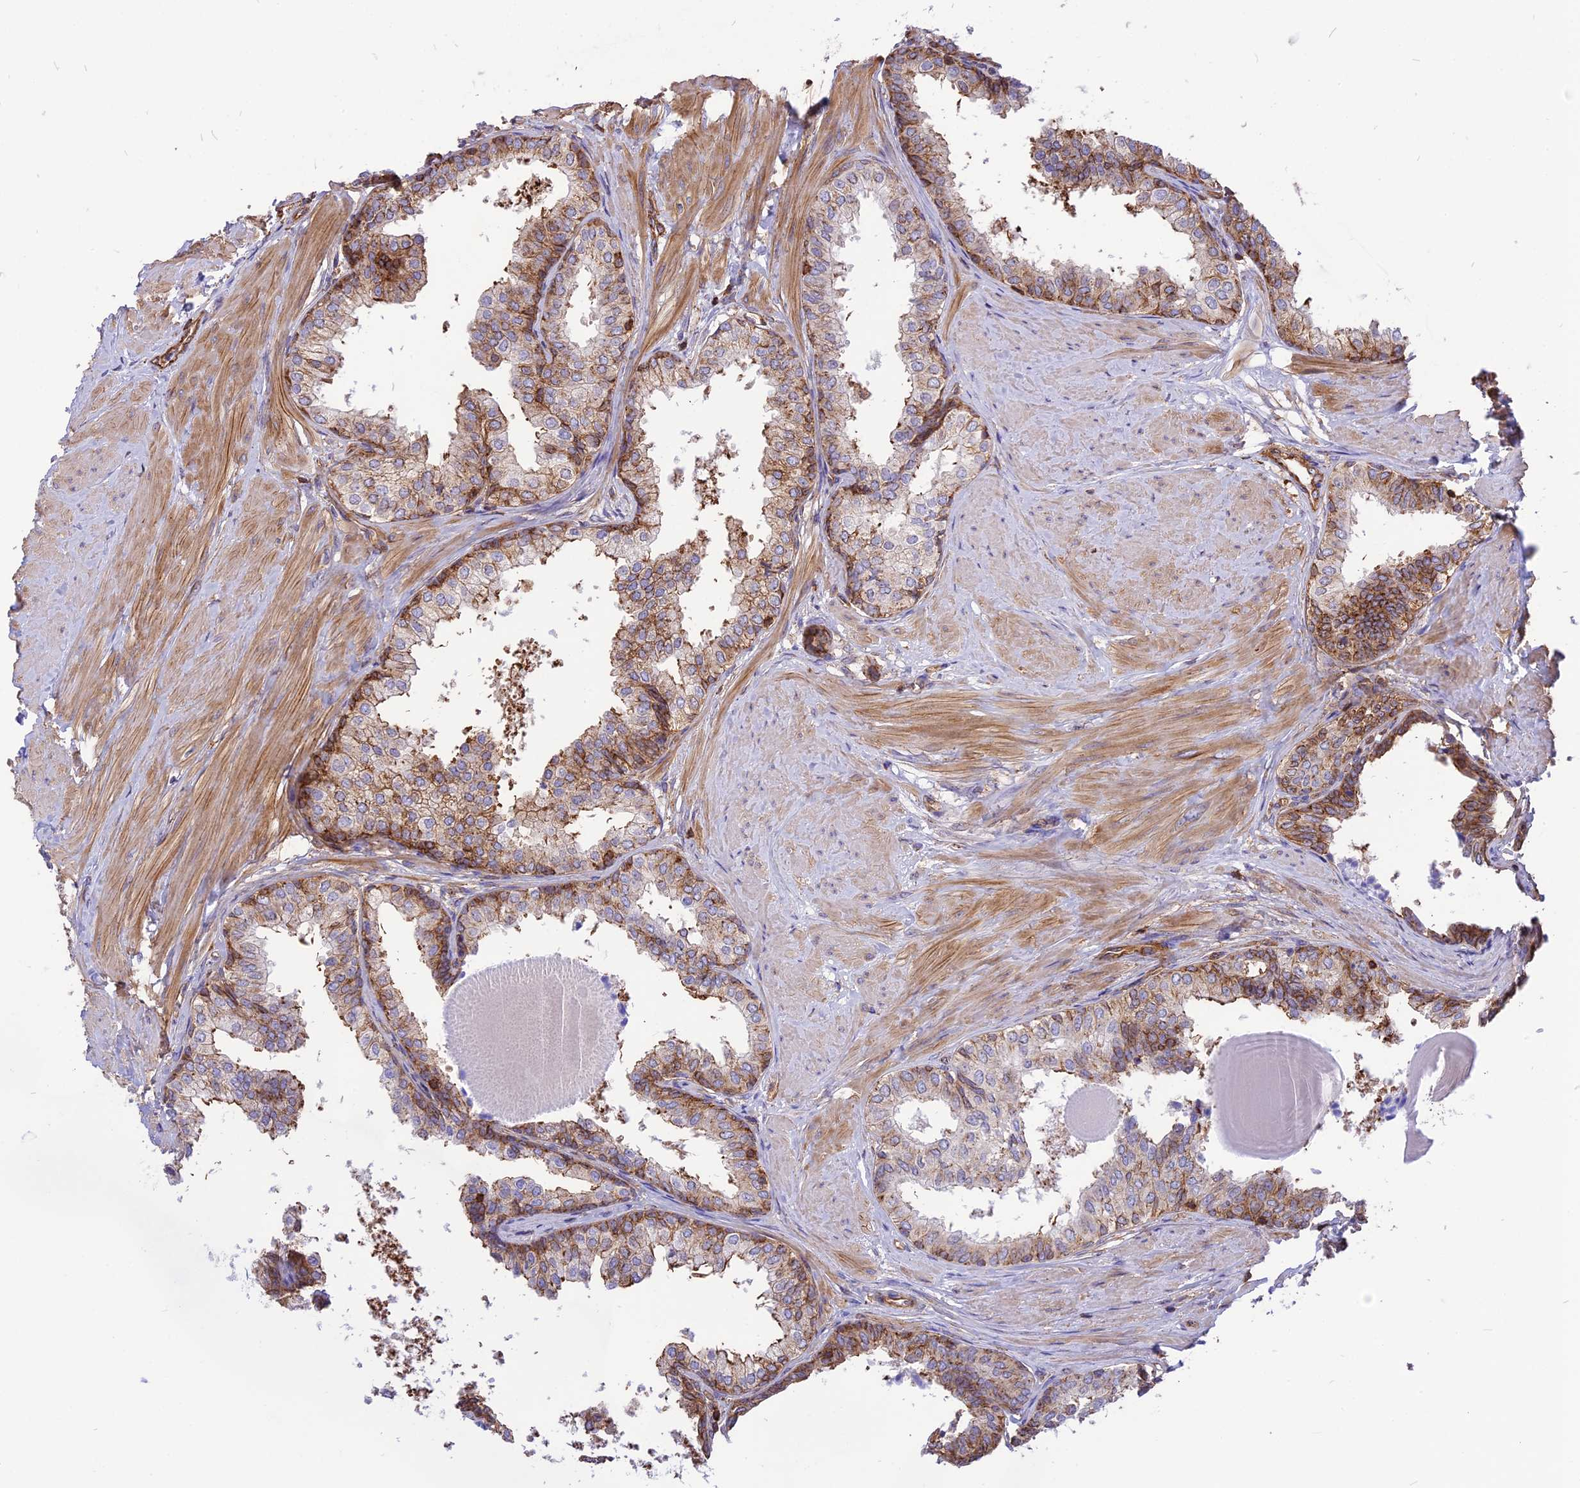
{"staining": {"intensity": "moderate", "quantity": ">75%", "location": "cytoplasmic/membranous"}, "tissue": "prostate", "cell_type": "Glandular cells", "image_type": "normal", "snomed": [{"axis": "morphology", "description": "Normal tissue, NOS"}, {"axis": "topography", "description": "Prostate"}], "caption": "Immunohistochemistry staining of benign prostate, which reveals medium levels of moderate cytoplasmic/membranous expression in about >75% of glandular cells indicating moderate cytoplasmic/membranous protein expression. The staining was performed using DAB (3,3'-diaminobenzidine) (brown) for protein detection and nuclei were counterstained in hematoxylin (blue).", "gene": "SEPTIN9", "patient": {"sex": "male", "age": 48}}